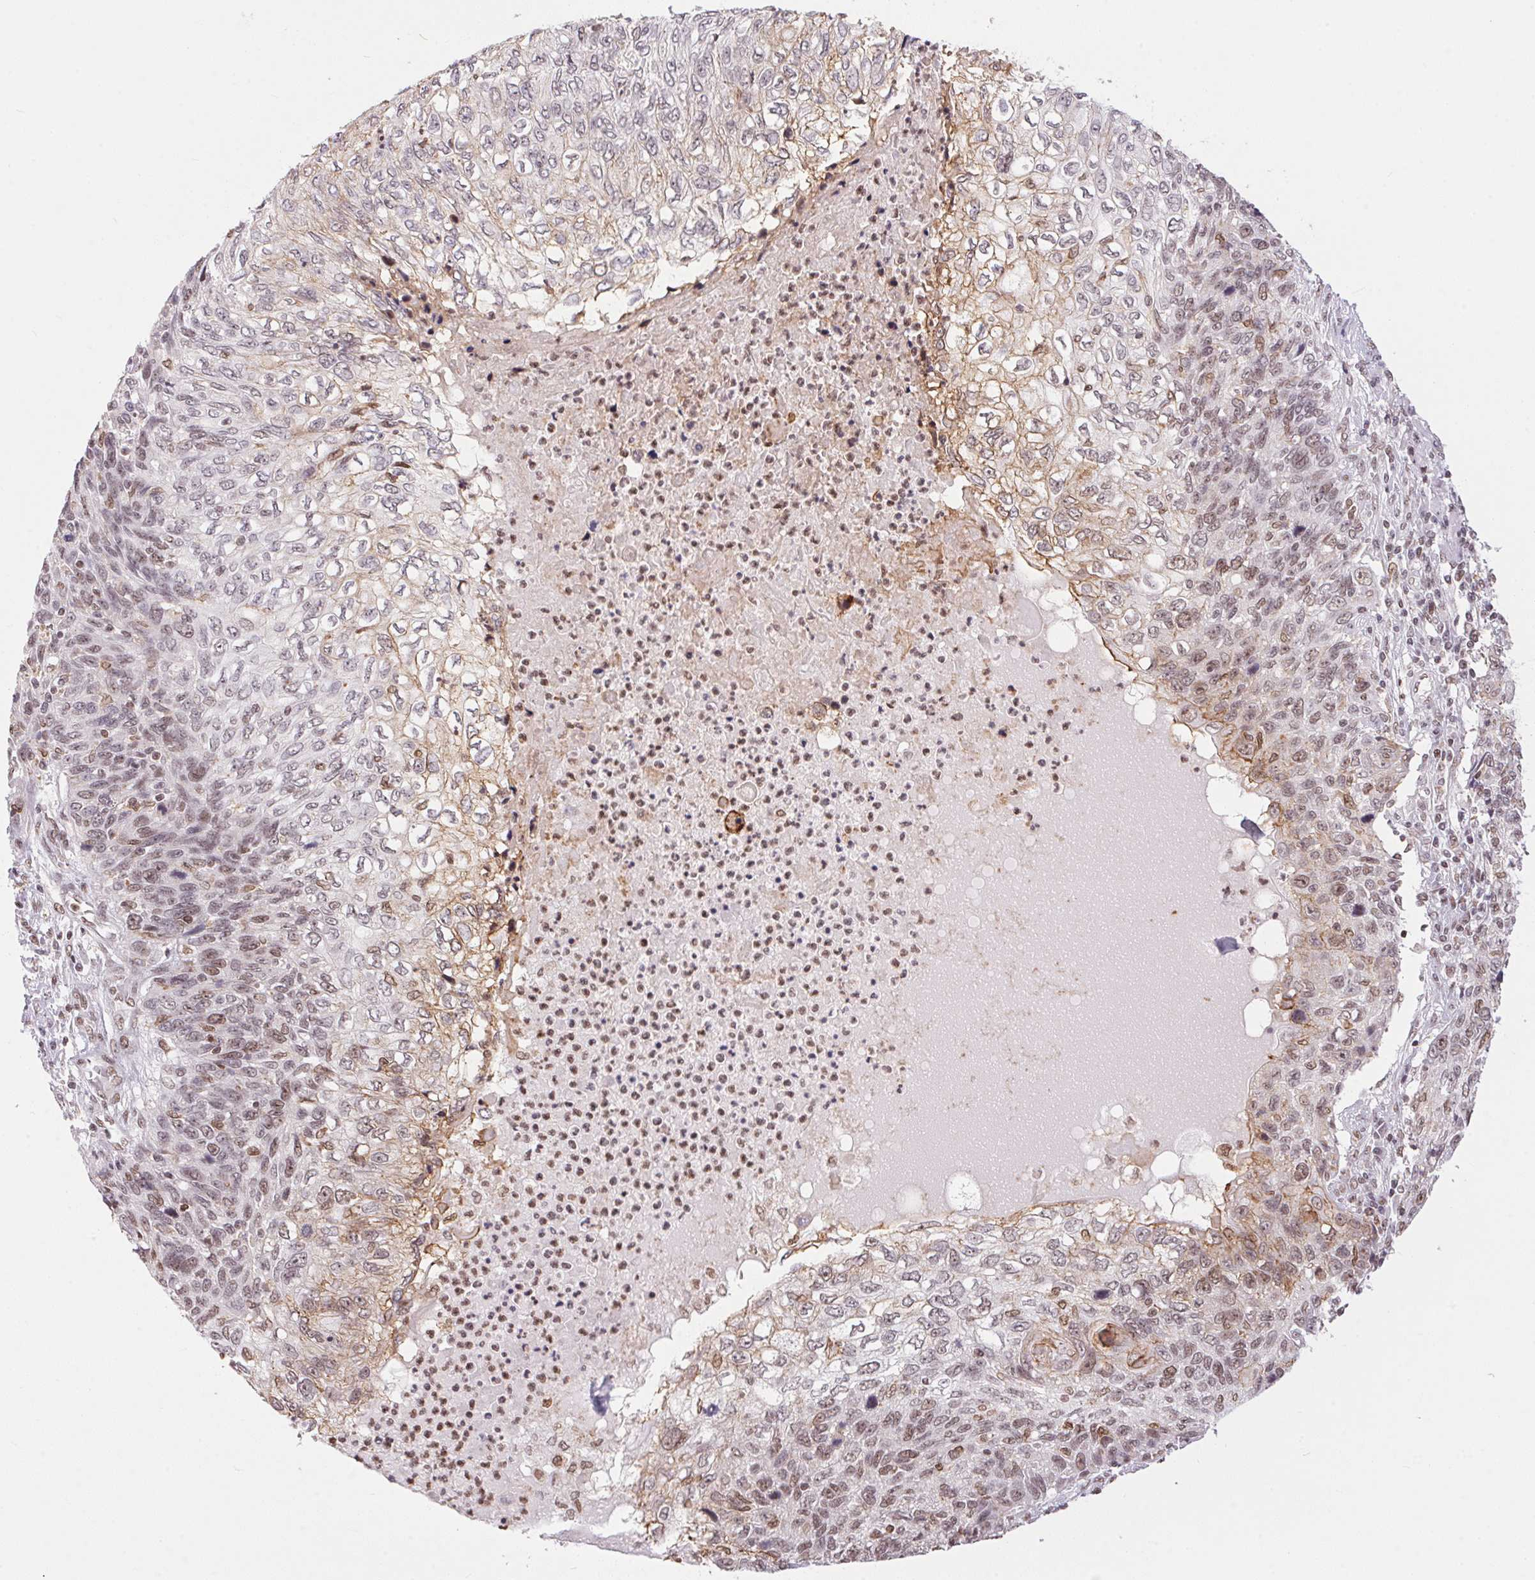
{"staining": {"intensity": "moderate", "quantity": ">75%", "location": "cytoplasmic/membranous,nuclear"}, "tissue": "skin cancer", "cell_type": "Tumor cells", "image_type": "cancer", "snomed": [{"axis": "morphology", "description": "Squamous cell carcinoma, NOS"}, {"axis": "topography", "description": "Skin"}], "caption": "Immunohistochemical staining of human skin cancer (squamous cell carcinoma) shows medium levels of moderate cytoplasmic/membranous and nuclear protein staining in approximately >75% of tumor cells.", "gene": "NFE2L1", "patient": {"sex": "male", "age": 92}}